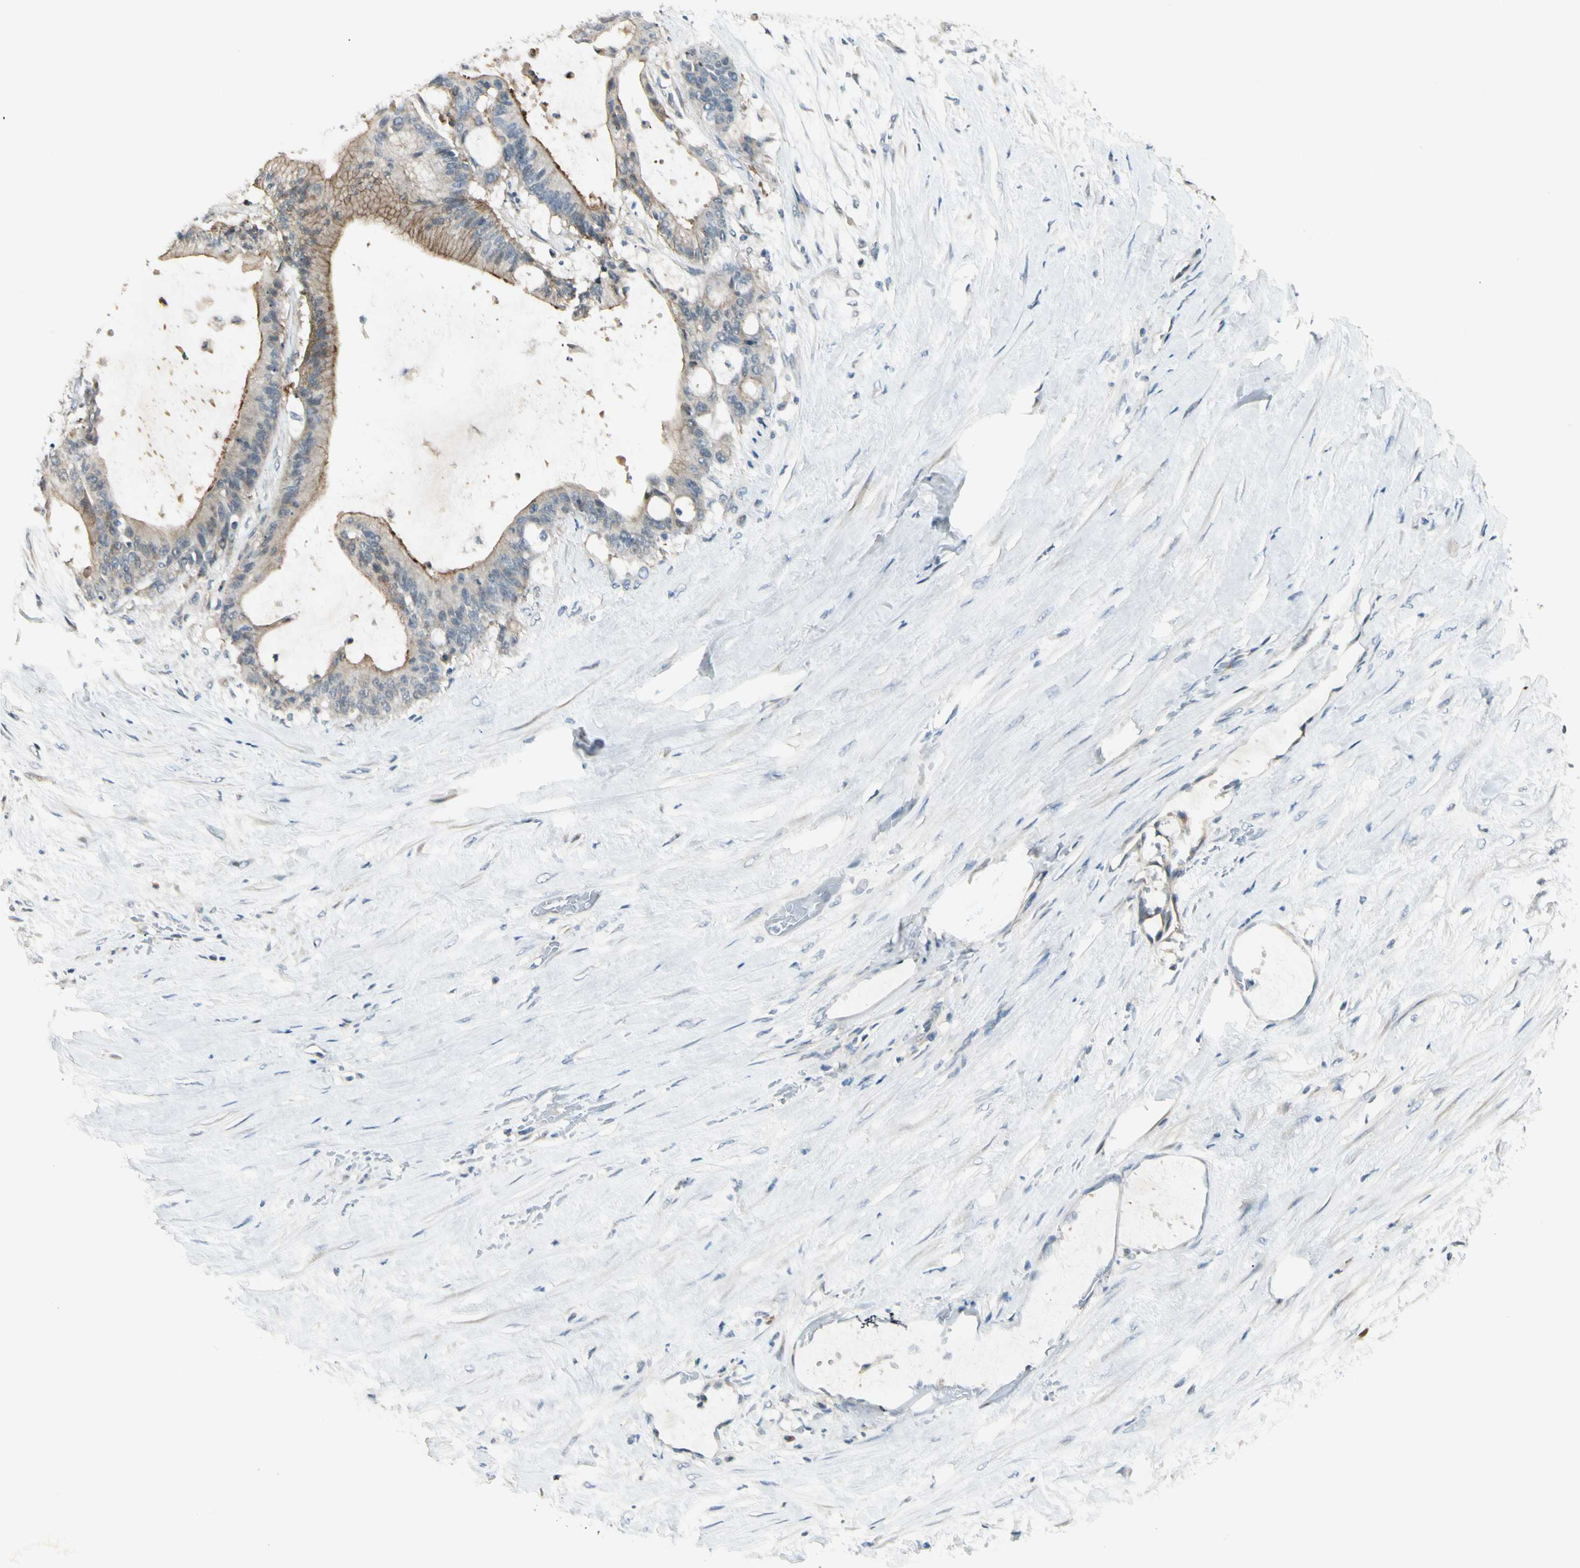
{"staining": {"intensity": "moderate", "quantity": "25%-75%", "location": "cytoplasmic/membranous"}, "tissue": "liver cancer", "cell_type": "Tumor cells", "image_type": "cancer", "snomed": [{"axis": "morphology", "description": "Cholangiocarcinoma"}, {"axis": "topography", "description": "Liver"}], "caption": "Protein staining by immunohistochemistry shows moderate cytoplasmic/membranous expression in about 25%-75% of tumor cells in liver cancer (cholangiocarcinoma).", "gene": "P3H2", "patient": {"sex": "female", "age": 73}}